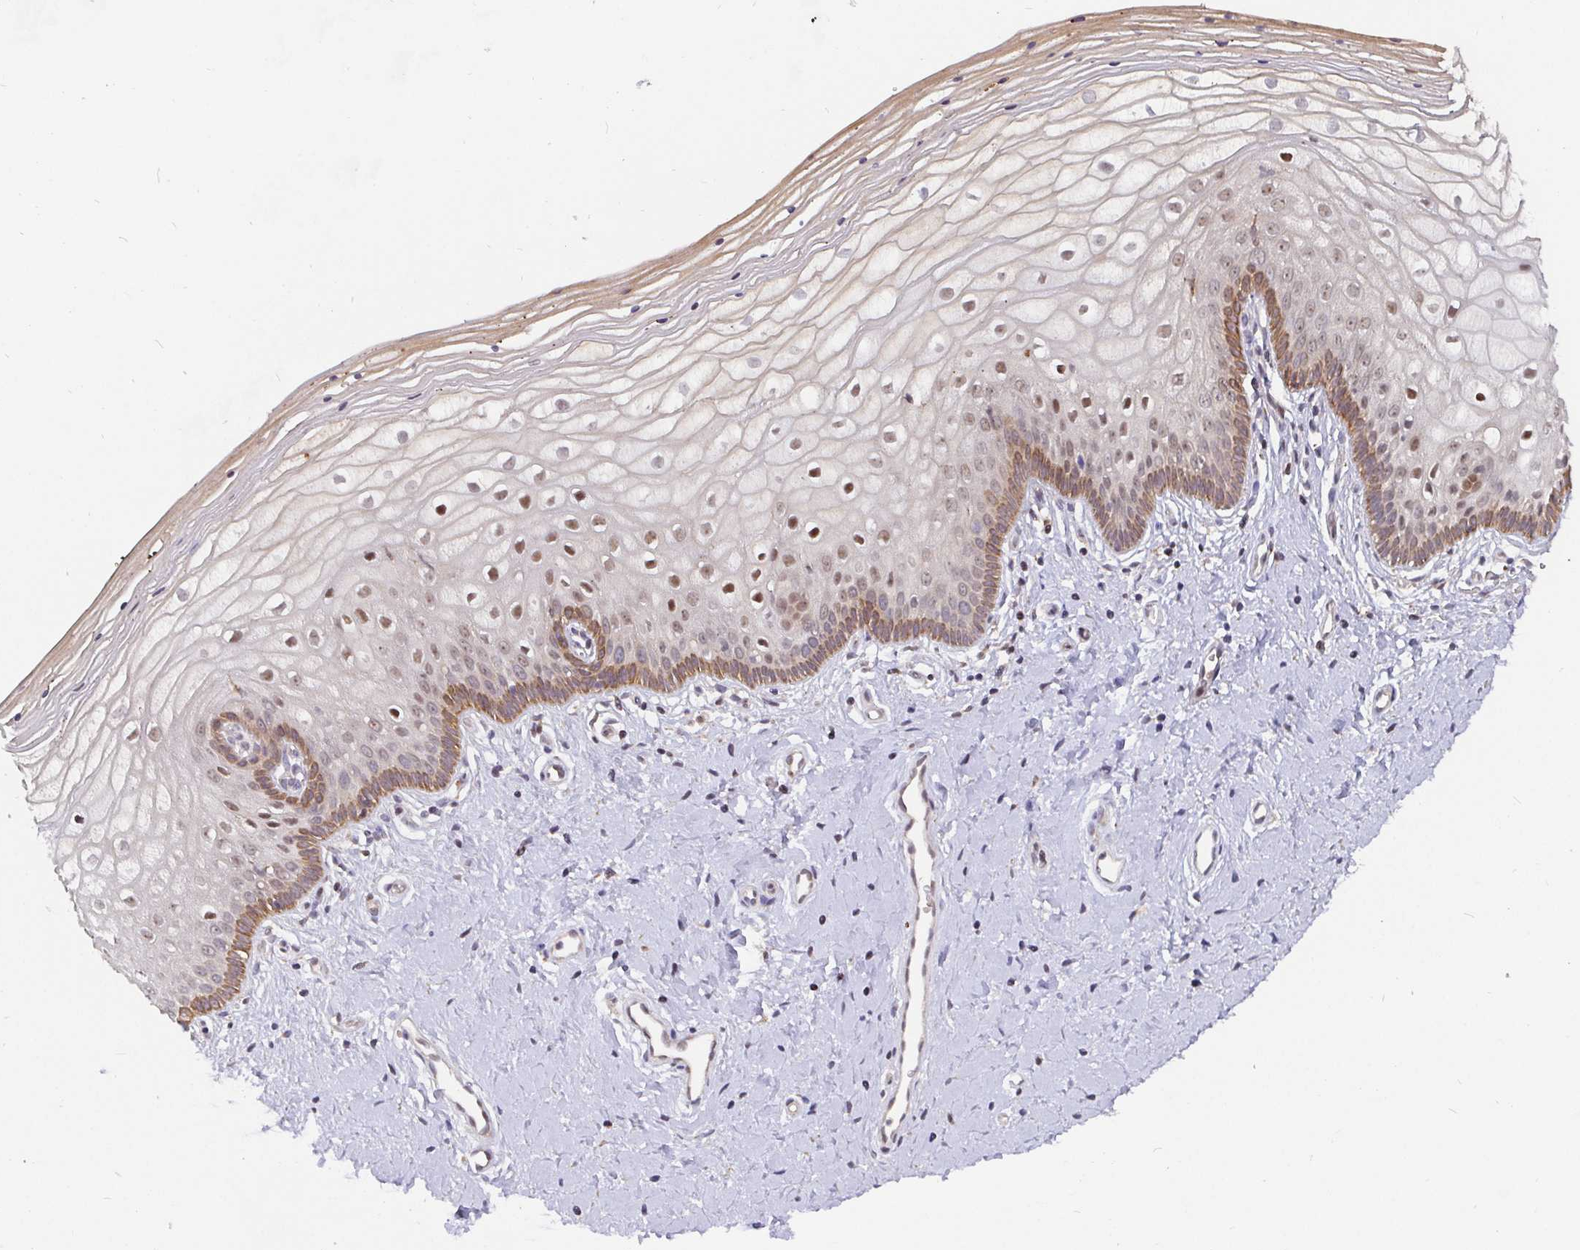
{"staining": {"intensity": "moderate", "quantity": ">75%", "location": "cytoplasmic/membranous,nuclear"}, "tissue": "vagina", "cell_type": "Squamous epithelial cells", "image_type": "normal", "snomed": [{"axis": "morphology", "description": "Normal tissue, NOS"}, {"axis": "topography", "description": "Vagina"}], "caption": "Vagina stained with IHC exhibits moderate cytoplasmic/membranous,nuclear expression in approximately >75% of squamous epithelial cells.", "gene": "PDF", "patient": {"sex": "female", "age": 39}}